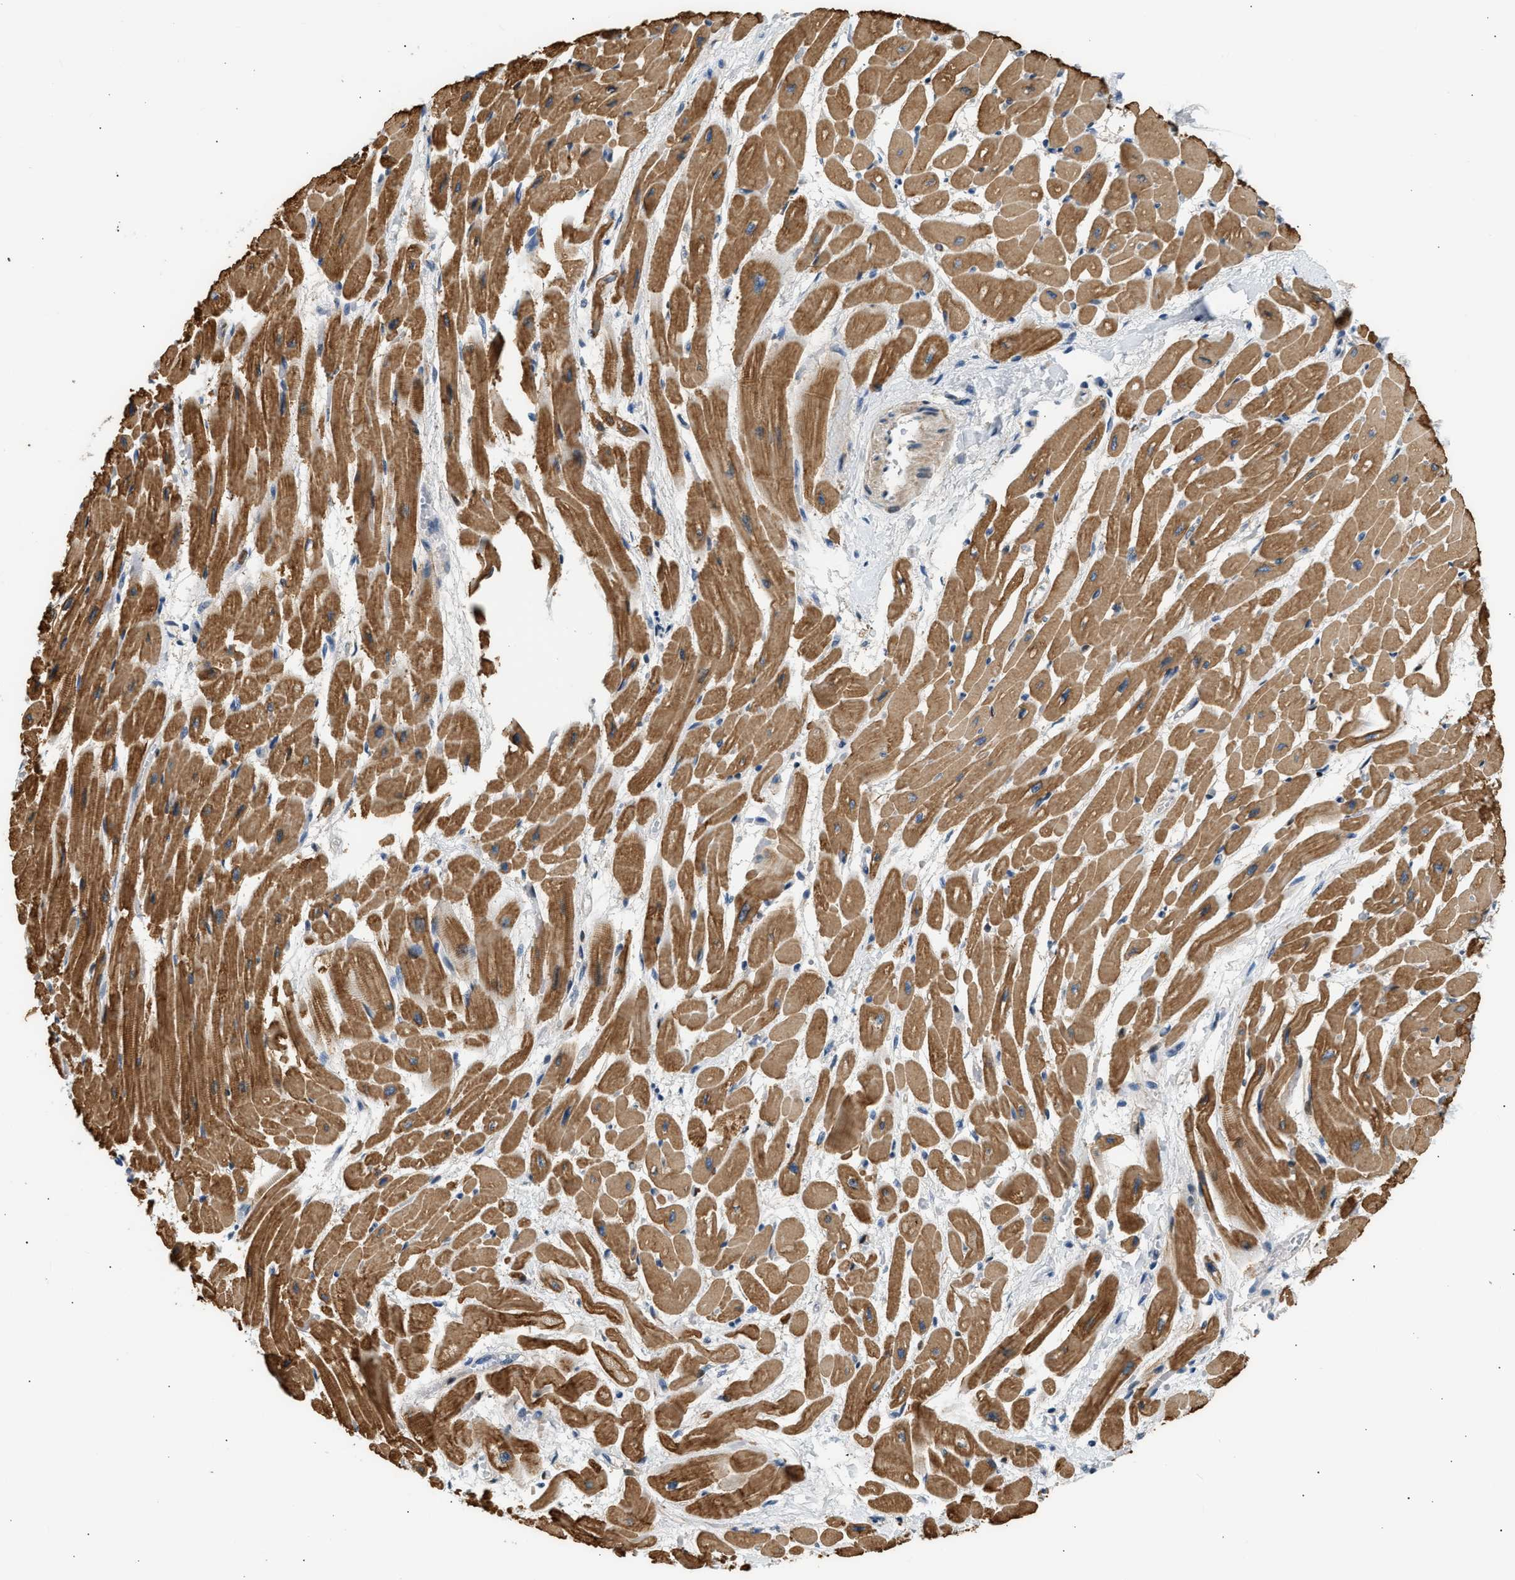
{"staining": {"intensity": "strong", "quantity": ">75%", "location": "cytoplasmic/membranous"}, "tissue": "heart muscle", "cell_type": "Cardiomyocytes", "image_type": "normal", "snomed": [{"axis": "morphology", "description": "Normal tissue, NOS"}, {"axis": "topography", "description": "Heart"}], "caption": "Brown immunohistochemical staining in unremarkable human heart muscle exhibits strong cytoplasmic/membranous expression in approximately >75% of cardiomyocytes.", "gene": "WDR31", "patient": {"sex": "male", "age": 45}}